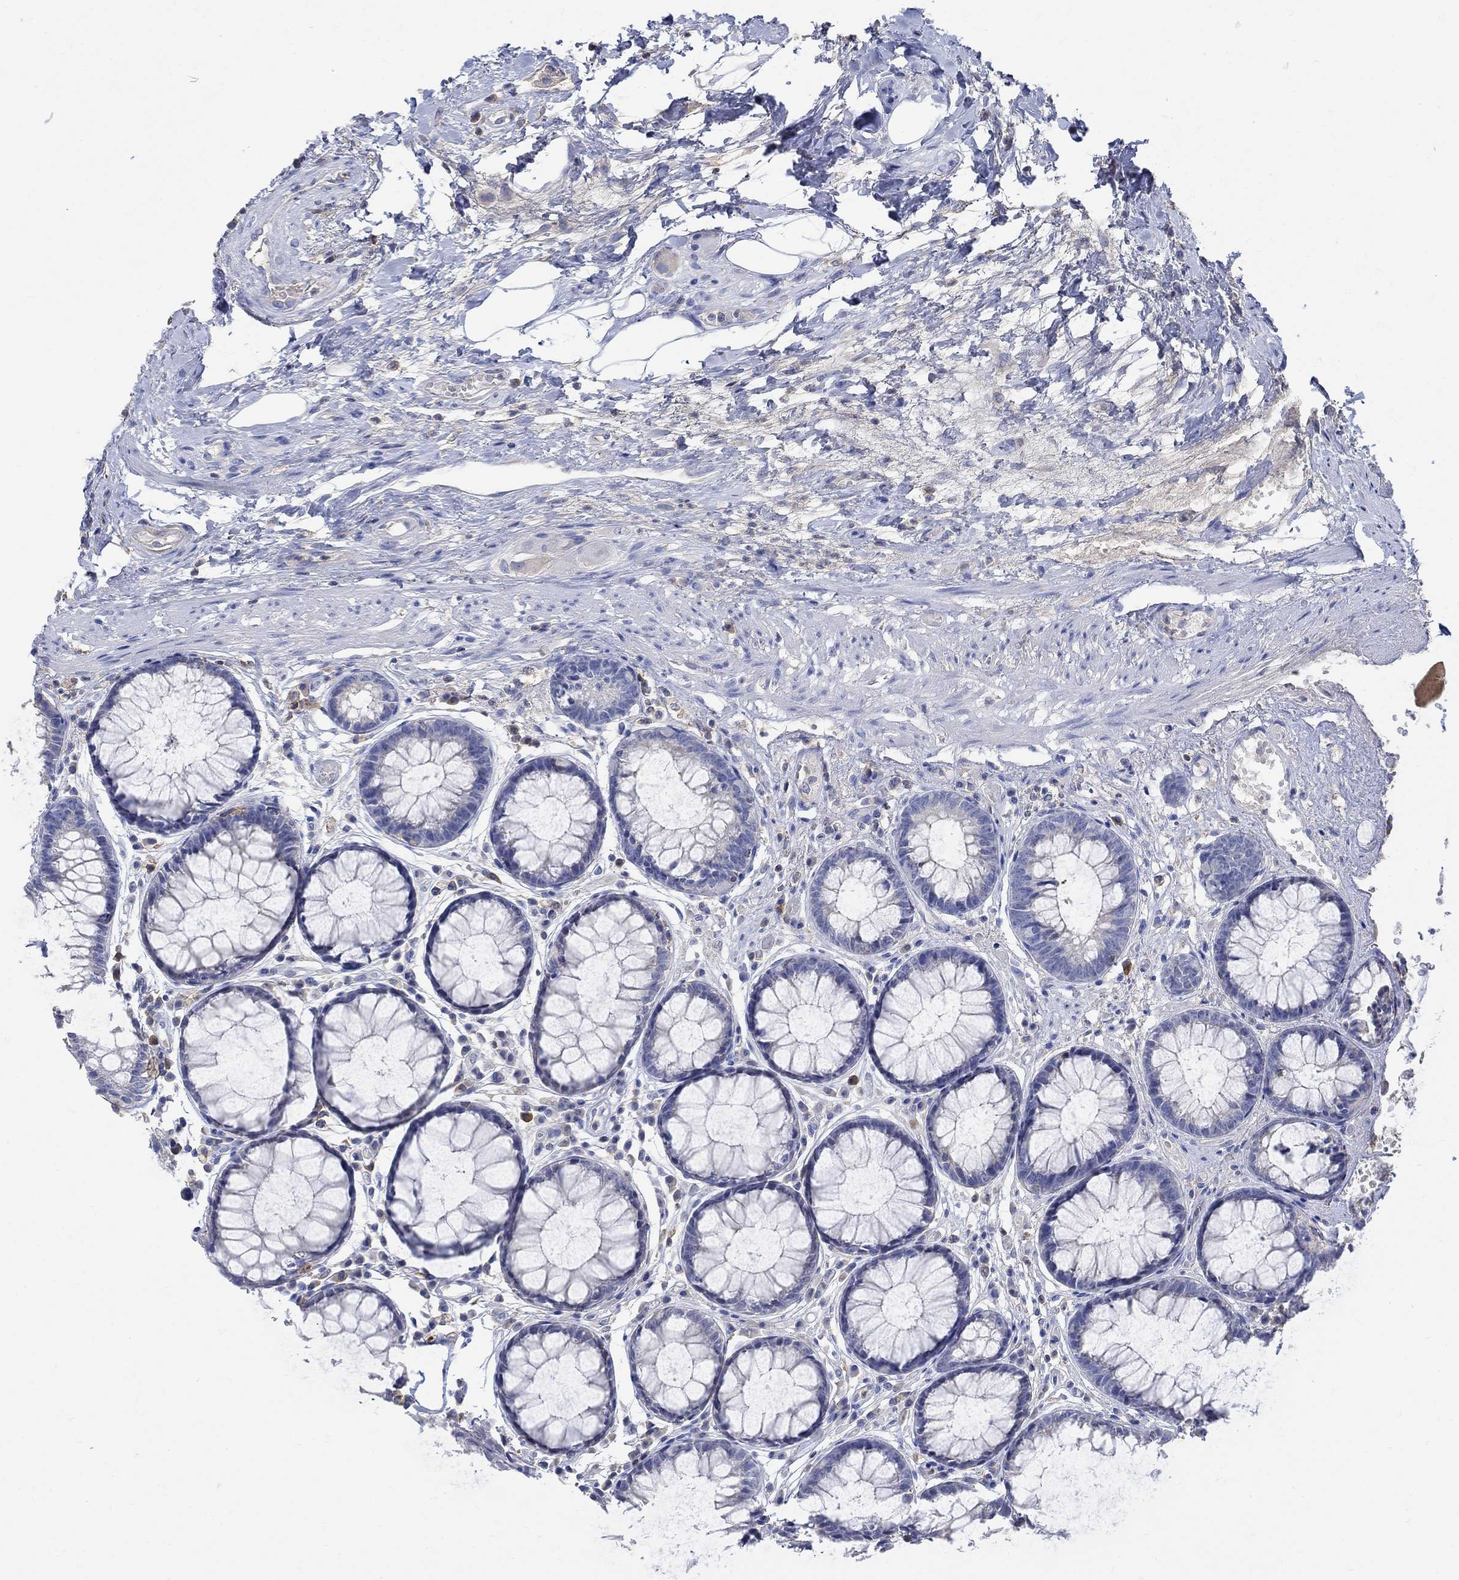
{"staining": {"intensity": "negative", "quantity": "none", "location": "none"}, "tissue": "rectum", "cell_type": "Glandular cells", "image_type": "normal", "snomed": [{"axis": "morphology", "description": "Normal tissue, NOS"}, {"axis": "topography", "description": "Rectum"}], "caption": "Human rectum stained for a protein using immunohistochemistry shows no expression in glandular cells.", "gene": "GCM1", "patient": {"sex": "female", "age": 68}}